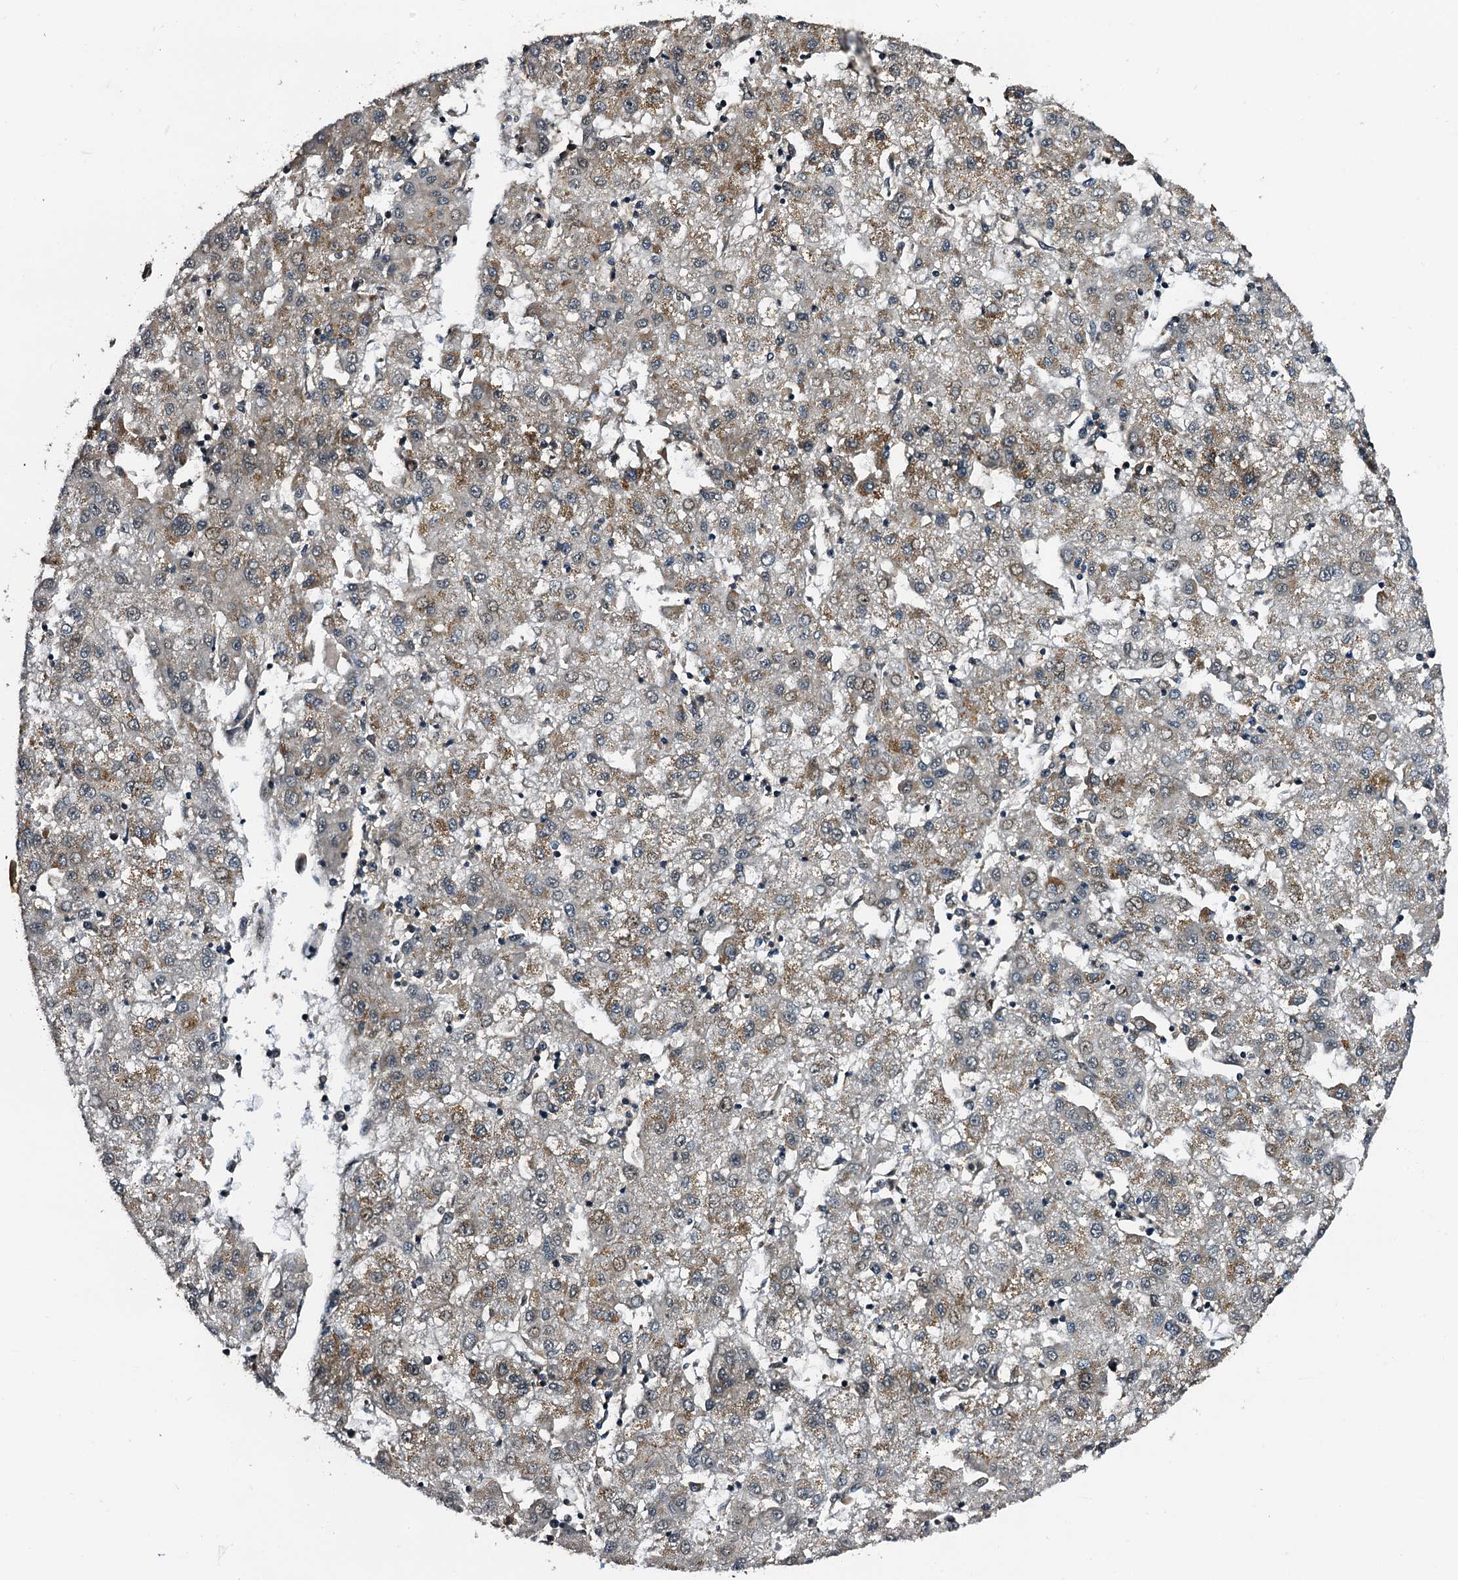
{"staining": {"intensity": "moderate", "quantity": "25%-75%", "location": "cytoplasmic/membranous"}, "tissue": "liver cancer", "cell_type": "Tumor cells", "image_type": "cancer", "snomed": [{"axis": "morphology", "description": "Carcinoma, Hepatocellular, NOS"}, {"axis": "topography", "description": "Liver"}], "caption": "Tumor cells reveal moderate cytoplasmic/membranous staining in about 25%-75% of cells in hepatocellular carcinoma (liver). Using DAB (3,3'-diaminobenzidine) (brown) and hematoxylin (blue) stains, captured at high magnification using brightfield microscopy.", "gene": "NAA16", "patient": {"sex": "male", "age": 72}}